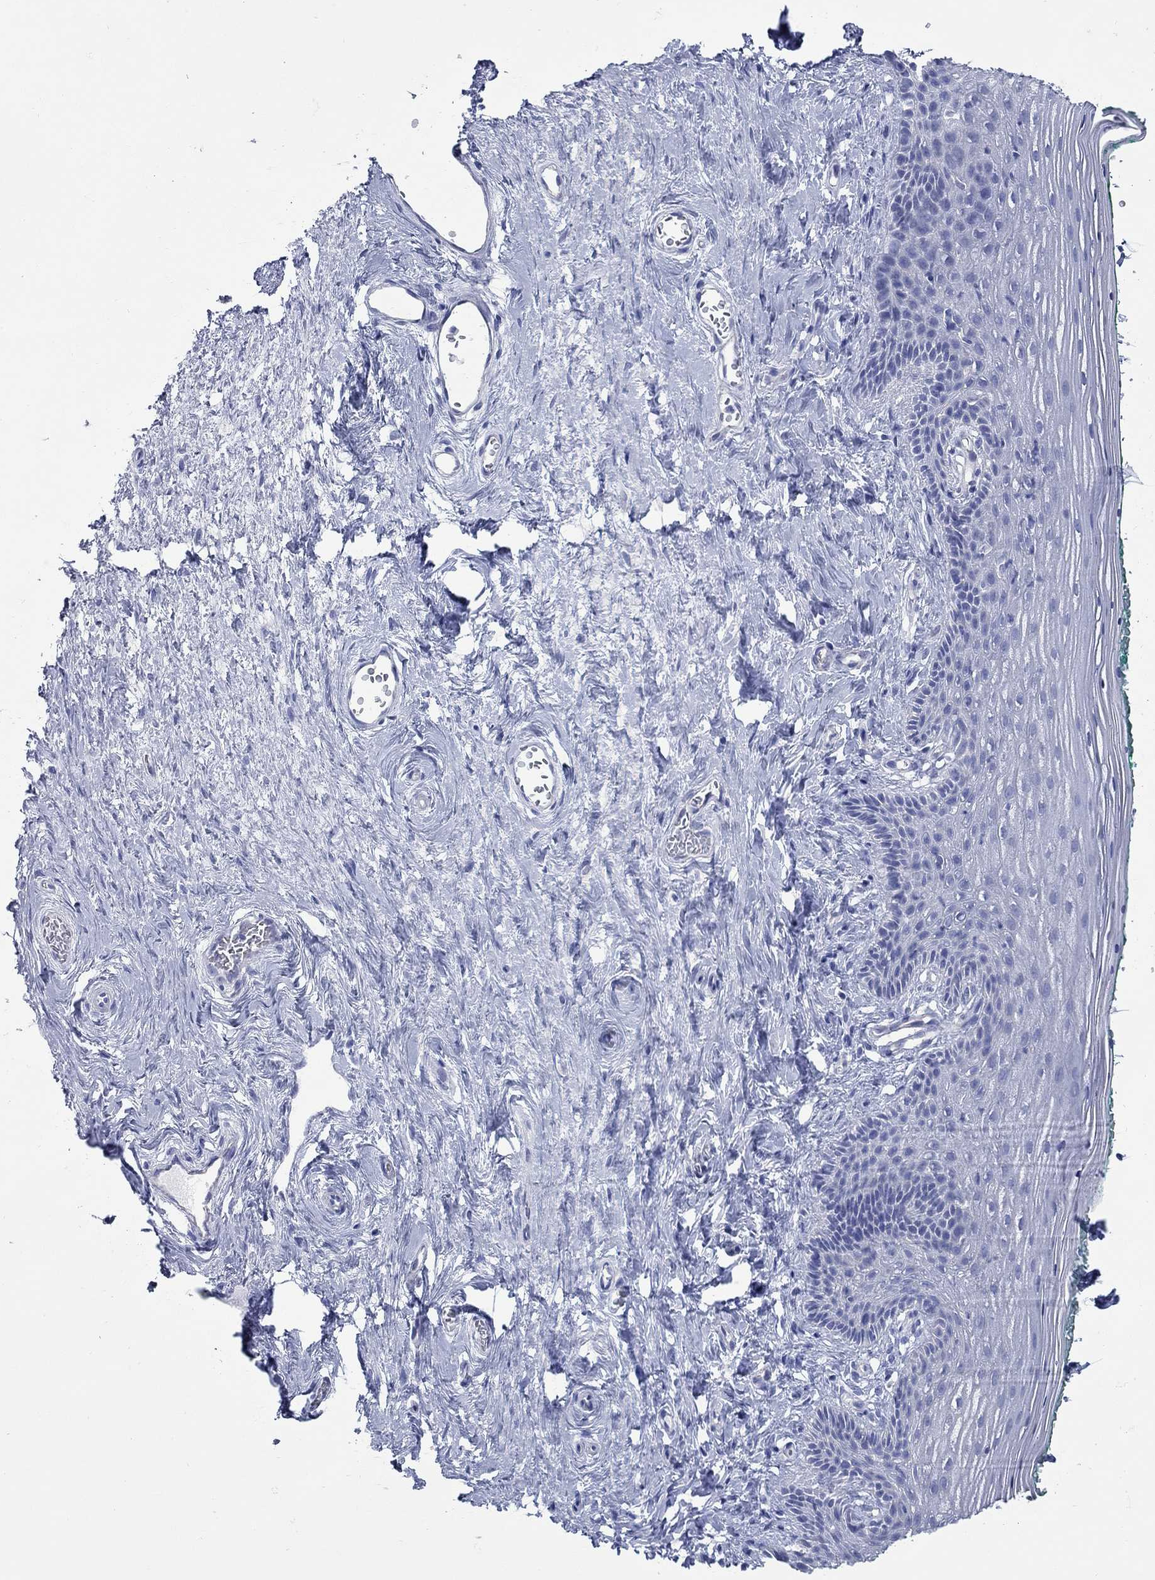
{"staining": {"intensity": "negative", "quantity": "none", "location": "none"}, "tissue": "vagina", "cell_type": "Squamous epithelial cells", "image_type": "normal", "snomed": [{"axis": "morphology", "description": "Normal tissue, NOS"}, {"axis": "topography", "description": "Vagina"}], "caption": "This micrograph is of normal vagina stained with IHC to label a protein in brown with the nuclei are counter-stained blue. There is no positivity in squamous epithelial cells.", "gene": "PDZD3", "patient": {"sex": "female", "age": 45}}